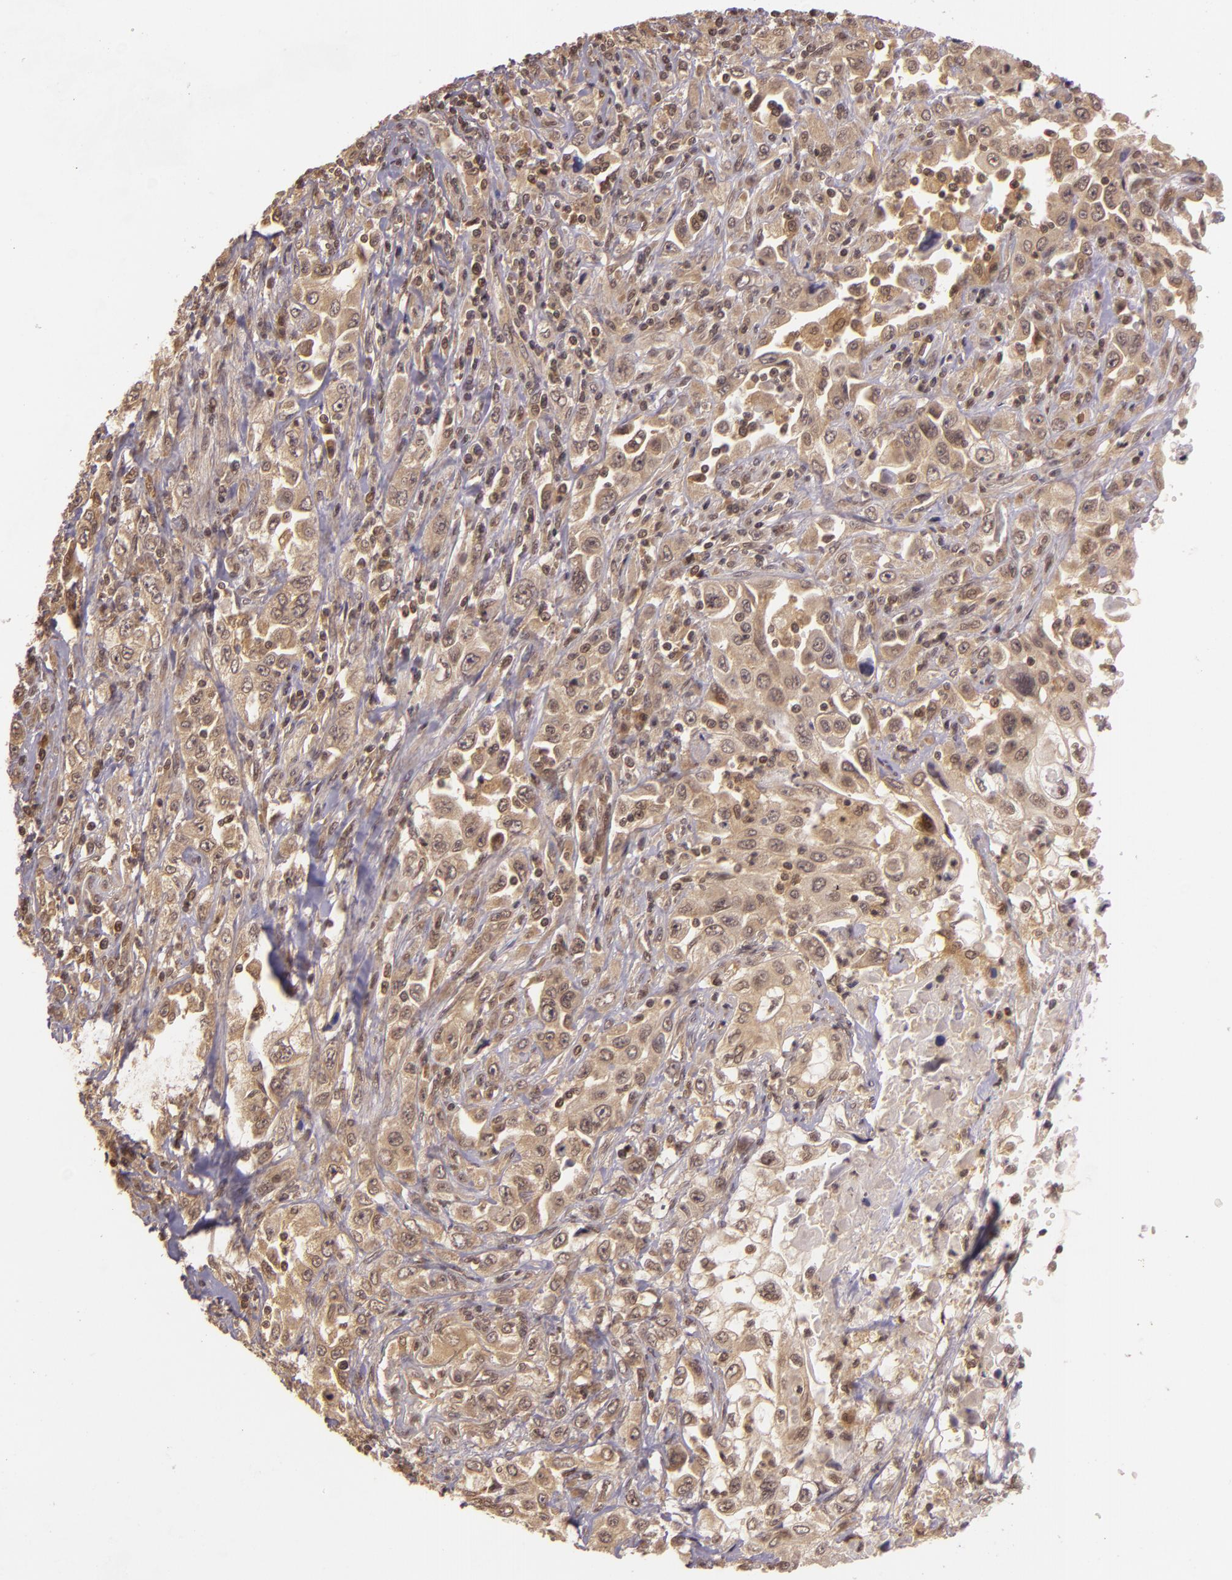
{"staining": {"intensity": "weak", "quantity": ">75%", "location": "cytoplasmic/membranous"}, "tissue": "pancreatic cancer", "cell_type": "Tumor cells", "image_type": "cancer", "snomed": [{"axis": "morphology", "description": "Adenocarcinoma, NOS"}, {"axis": "topography", "description": "Pancreas"}], "caption": "Immunohistochemistry (IHC) of human adenocarcinoma (pancreatic) displays low levels of weak cytoplasmic/membranous staining in about >75% of tumor cells.", "gene": "TXNRD2", "patient": {"sex": "male", "age": 70}}